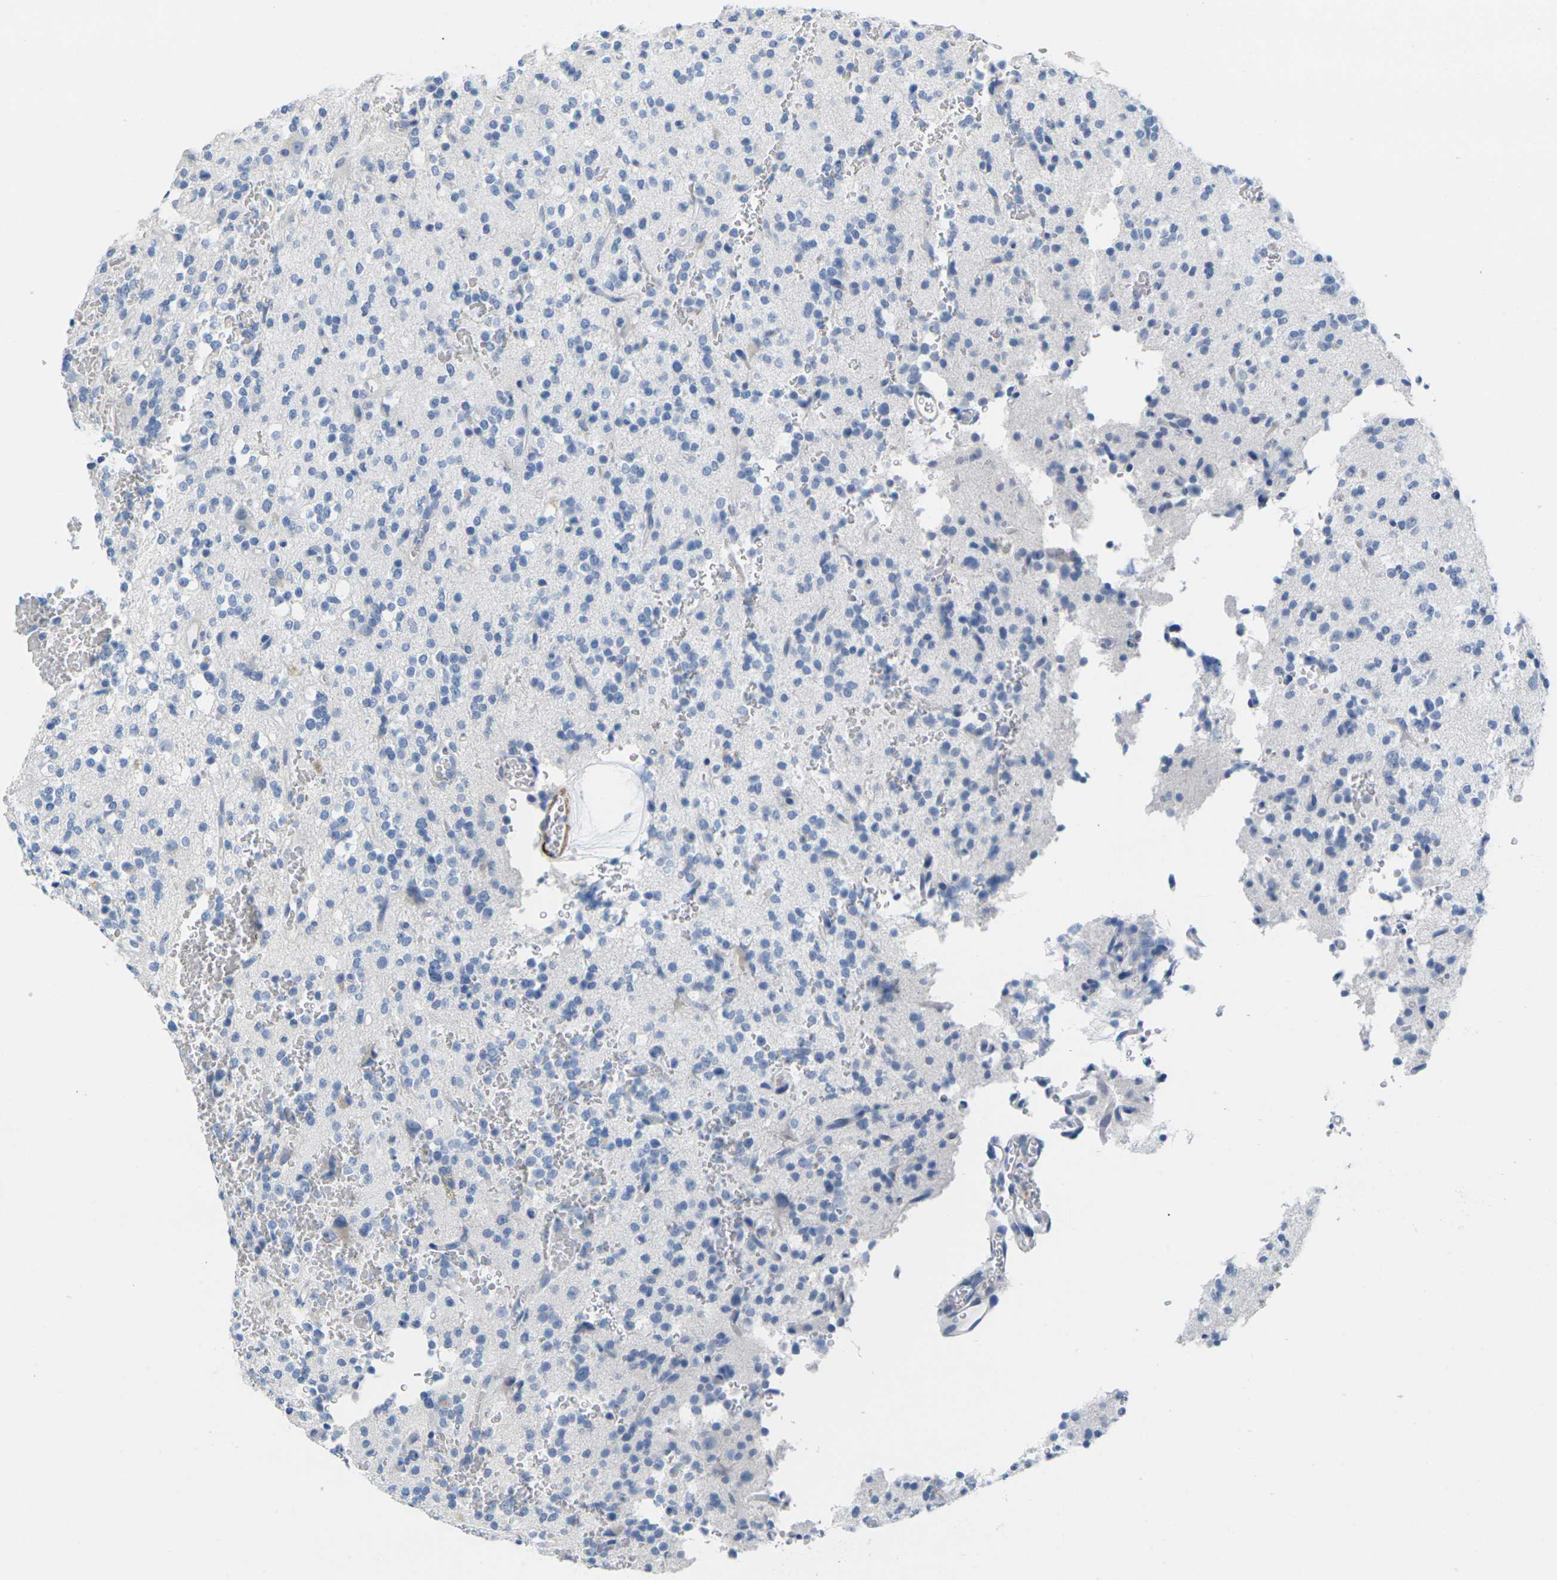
{"staining": {"intensity": "negative", "quantity": "none", "location": "none"}, "tissue": "glioma", "cell_type": "Tumor cells", "image_type": "cancer", "snomed": [{"axis": "morphology", "description": "Glioma, malignant, High grade"}, {"axis": "topography", "description": "Brain"}], "caption": "A micrograph of glioma stained for a protein exhibits no brown staining in tumor cells.", "gene": "CNN1", "patient": {"sex": "male", "age": 47}}